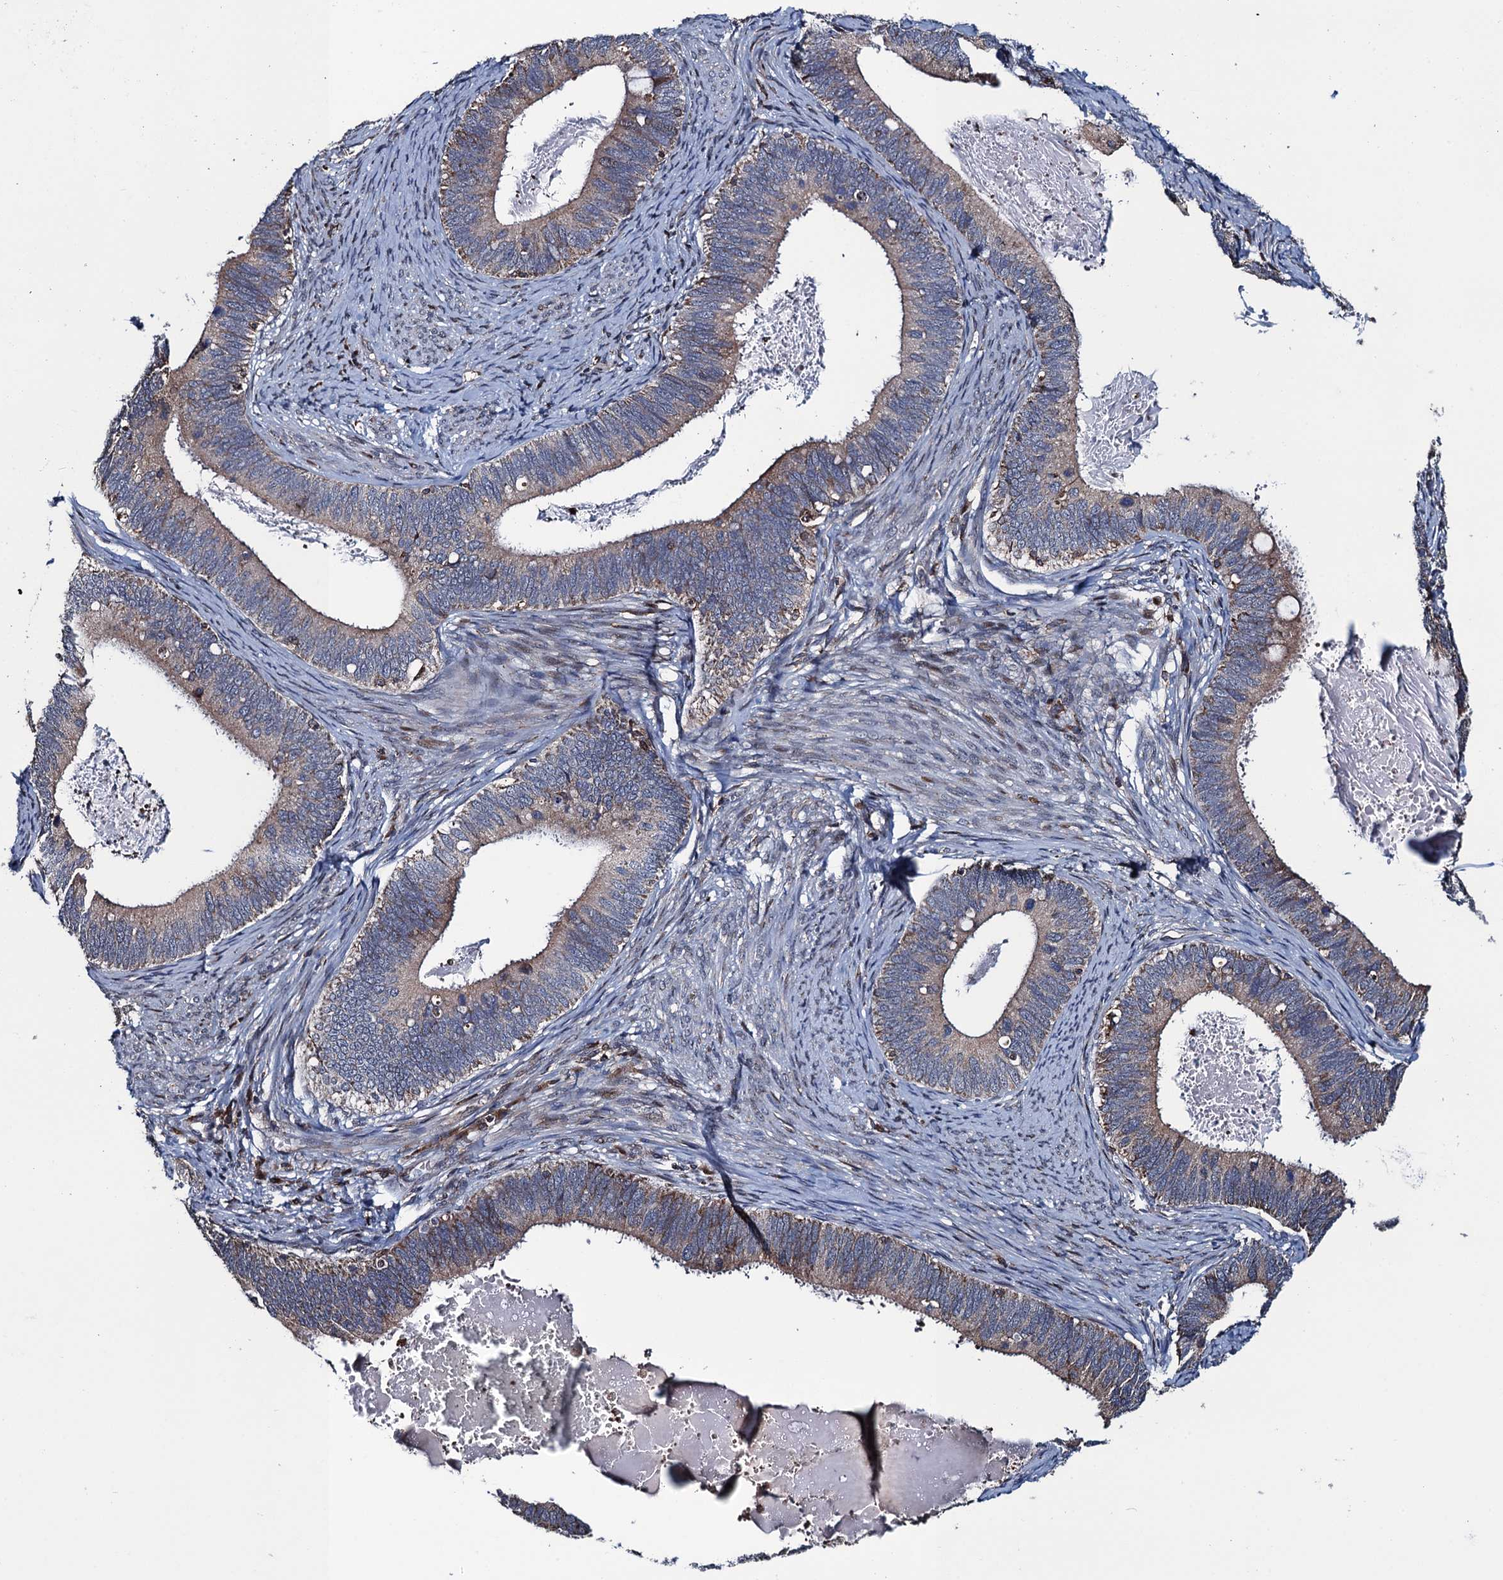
{"staining": {"intensity": "weak", "quantity": "<25%", "location": "cytoplasmic/membranous"}, "tissue": "cervical cancer", "cell_type": "Tumor cells", "image_type": "cancer", "snomed": [{"axis": "morphology", "description": "Adenocarcinoma, NOS"}, {"axis": "topography", "description": "Cervix"}], "caption": "Human adenocarcinoma (cervical) stained for a protein using immunohistochemistry (IHC) reveals no expression in tumor cells.", "gene": "CCDC102A", "patient": {"sex": "female", "age": 42}}